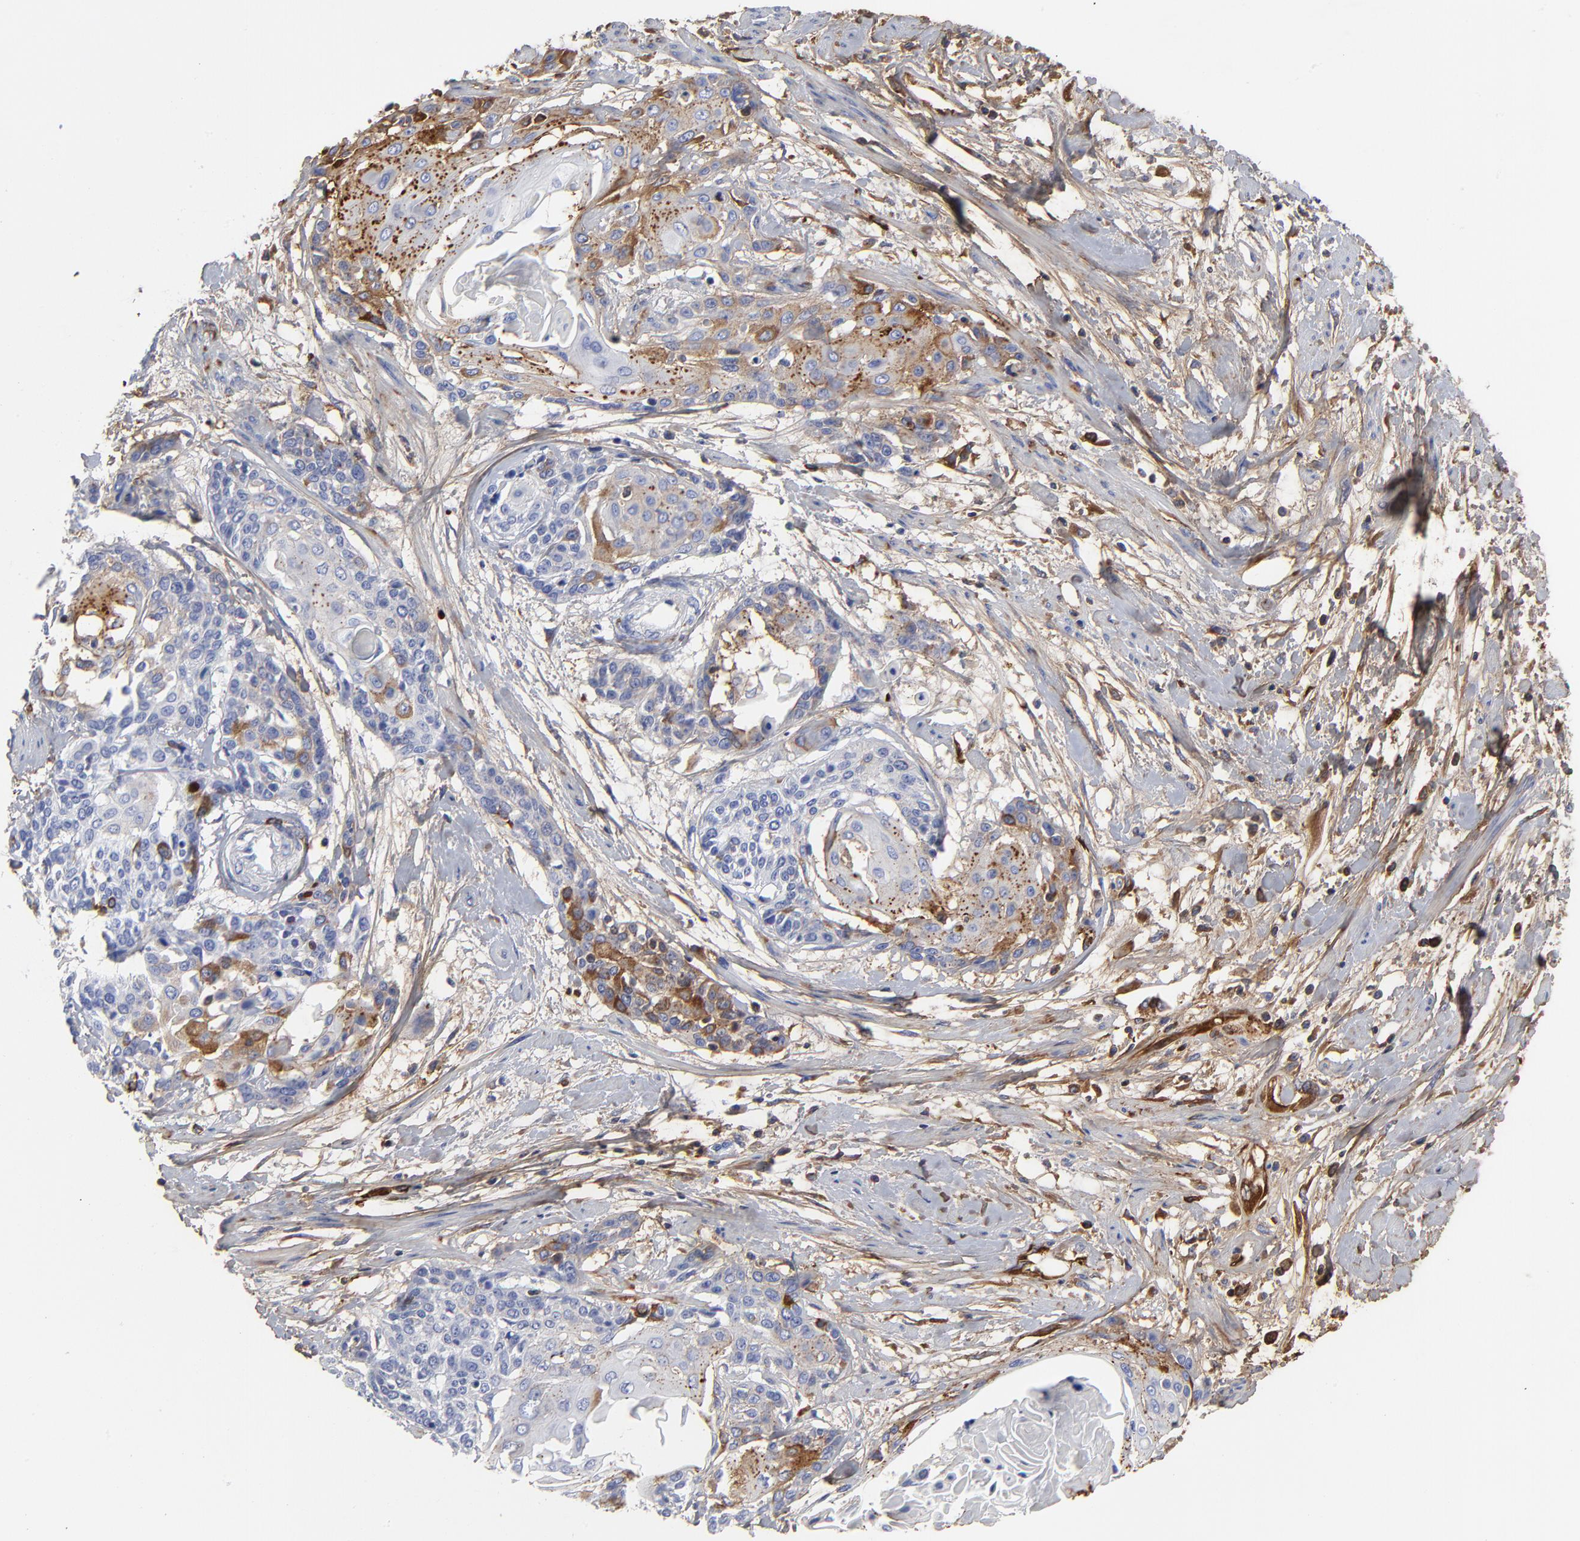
{"staining": {"intensity": "moderate", "quantity": "<25%", "location": "cytoplasmic/membranous"}, "tissue": "cervical cancer", "cell_type": "Tumor cells", "image_type": "cancer", "snomed": [{"axis": "morphology", "description": "Squamous cell carcinoma, NOS"}, {"axis": "topography", "description": "Cervix"}], "caption": "Protein analysis of cervical squamous cell carcinoma tissue exhibits moderate cytoplasmic/membranous positivity in about <25% of tumor cells.", "gene": "DCN", "patient": {"sex": "female", "age": 57}}